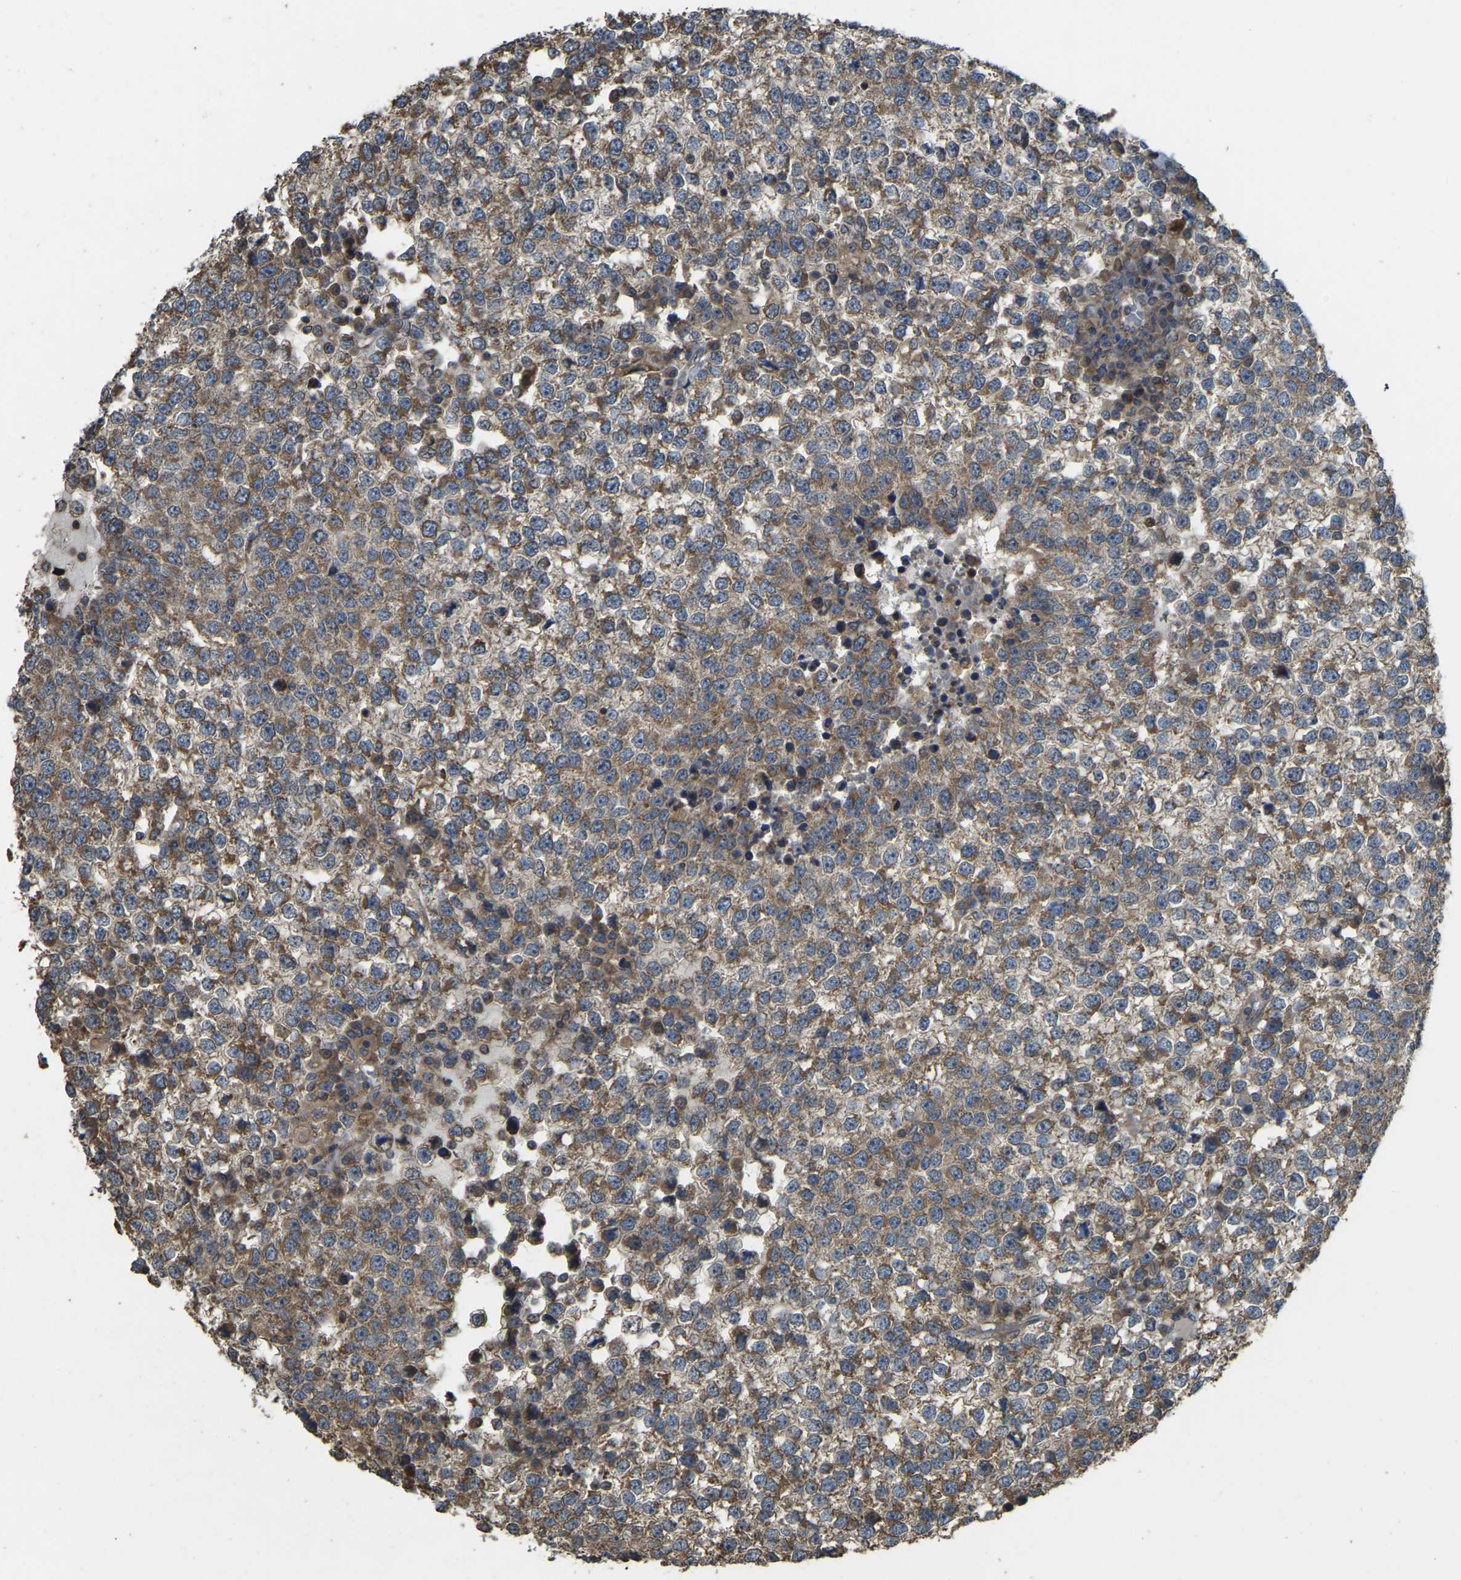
{"staining": {"intensity": "moderate", "quantity": ">75%", "location": "cytoplasmic/membranous"}, "tissue": "testis cancer", "cell_type": "Tumor cells", "image_type": "cancer", "snomed": [{"axis": "morphology", "description": "Seminoma, NOS"}, {"axis": "topography", "description": "Testis"}], "caption": "A medium amount of moderate cytoplasmic/membranous expression is identified in about >75% of tumor cells in testis cancer (seminoma) tissue. (DAB = brown stain, brightfield microscopy at high magnification).", "gene": "GNG2", "patient": {"sex": "male", "age": 65}}